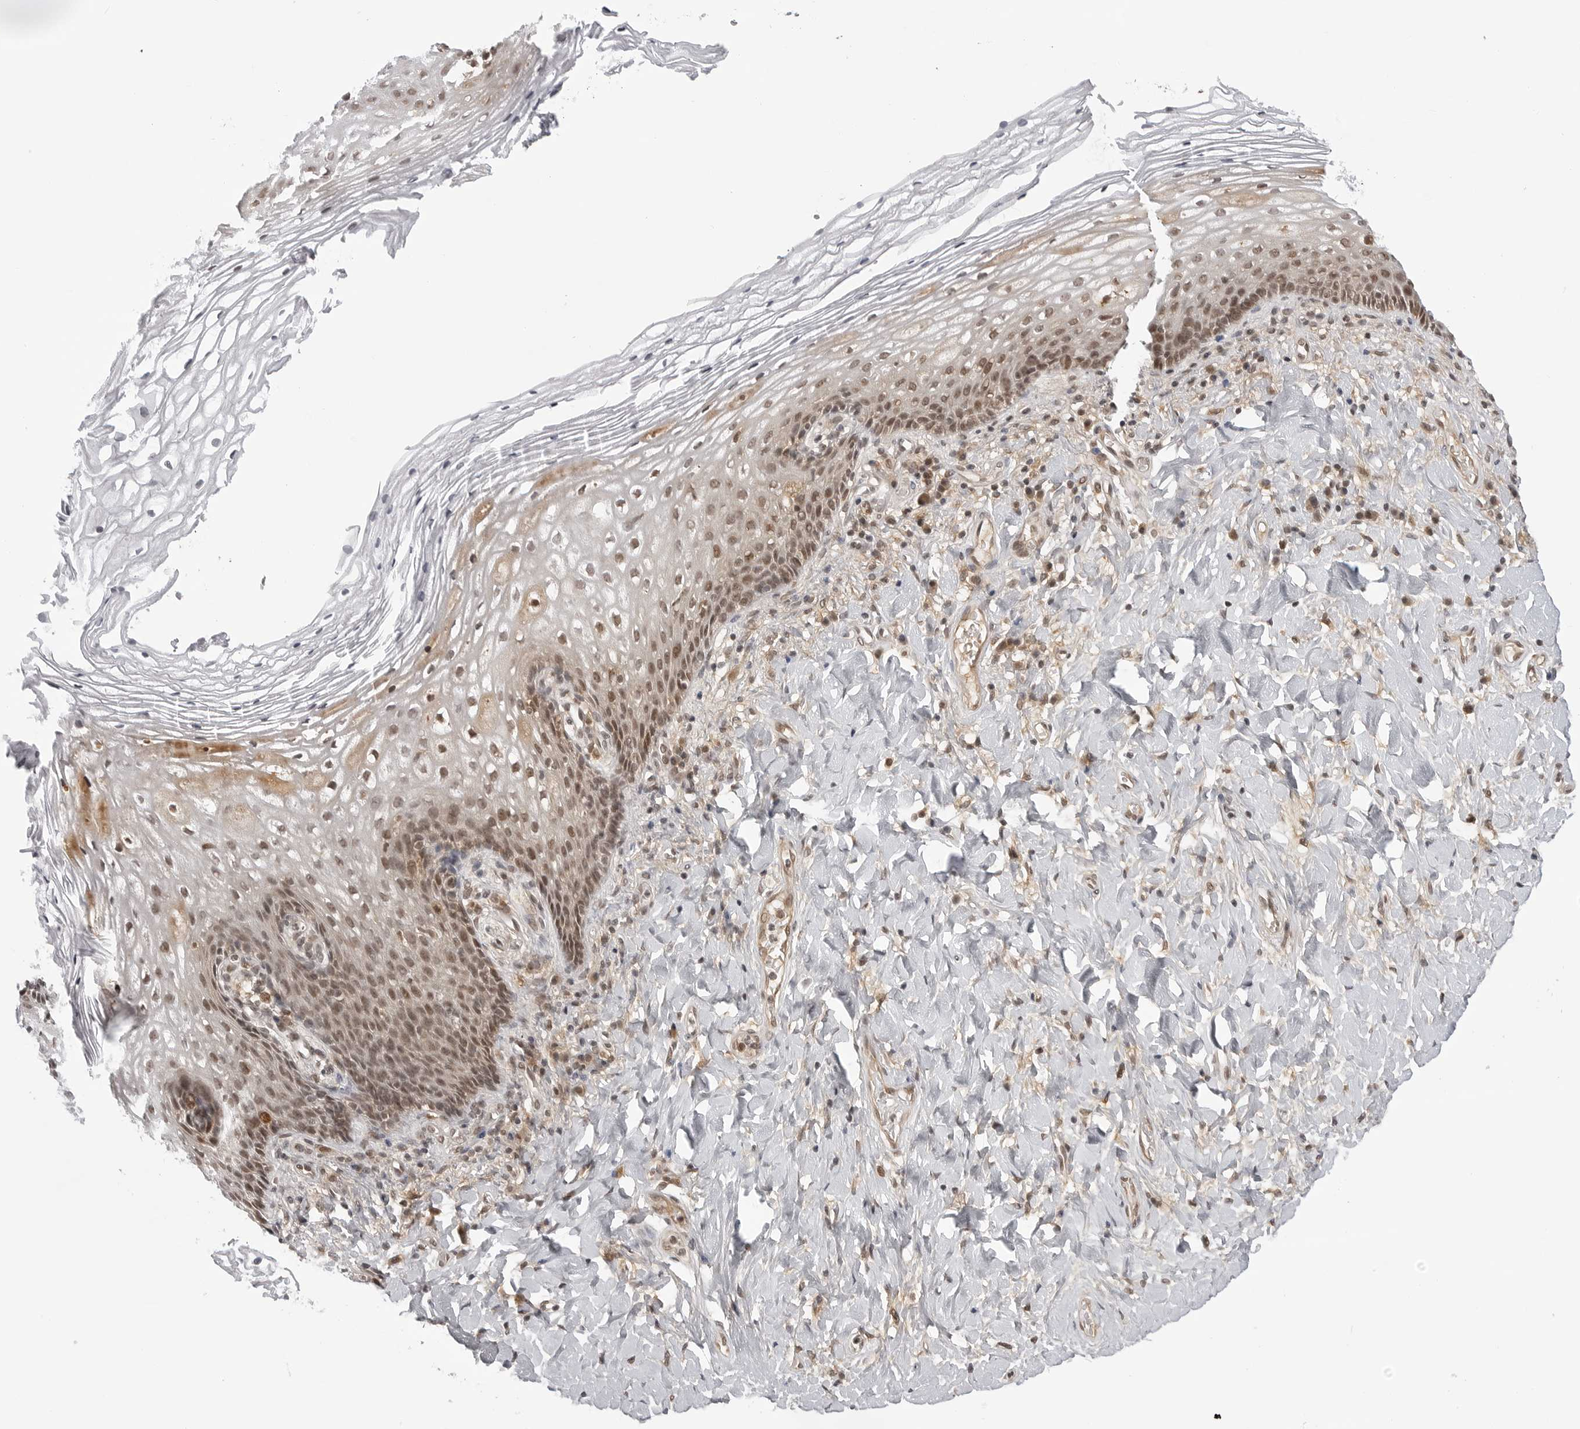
{"staining": {"intensity": "moderate", "quantity": ">75%", "location": "nuclear"}, "tissue": "vagina", "cell_type": "Squamous epithelial cells", "image_type": "normal", "snomed": [{"axis": "morphology", "description": "Normal tissue, NOS"}, {"axis": "topography", "description": "Vagina"}], "caption": "The micrograph demonstrates staining of unremarkable vagina, revealing moderate nuclear protein positivity (brown color) within squamous epithelial cells.", "gene": "PHF3", "patient": {"sex": "female", "age": 60}}